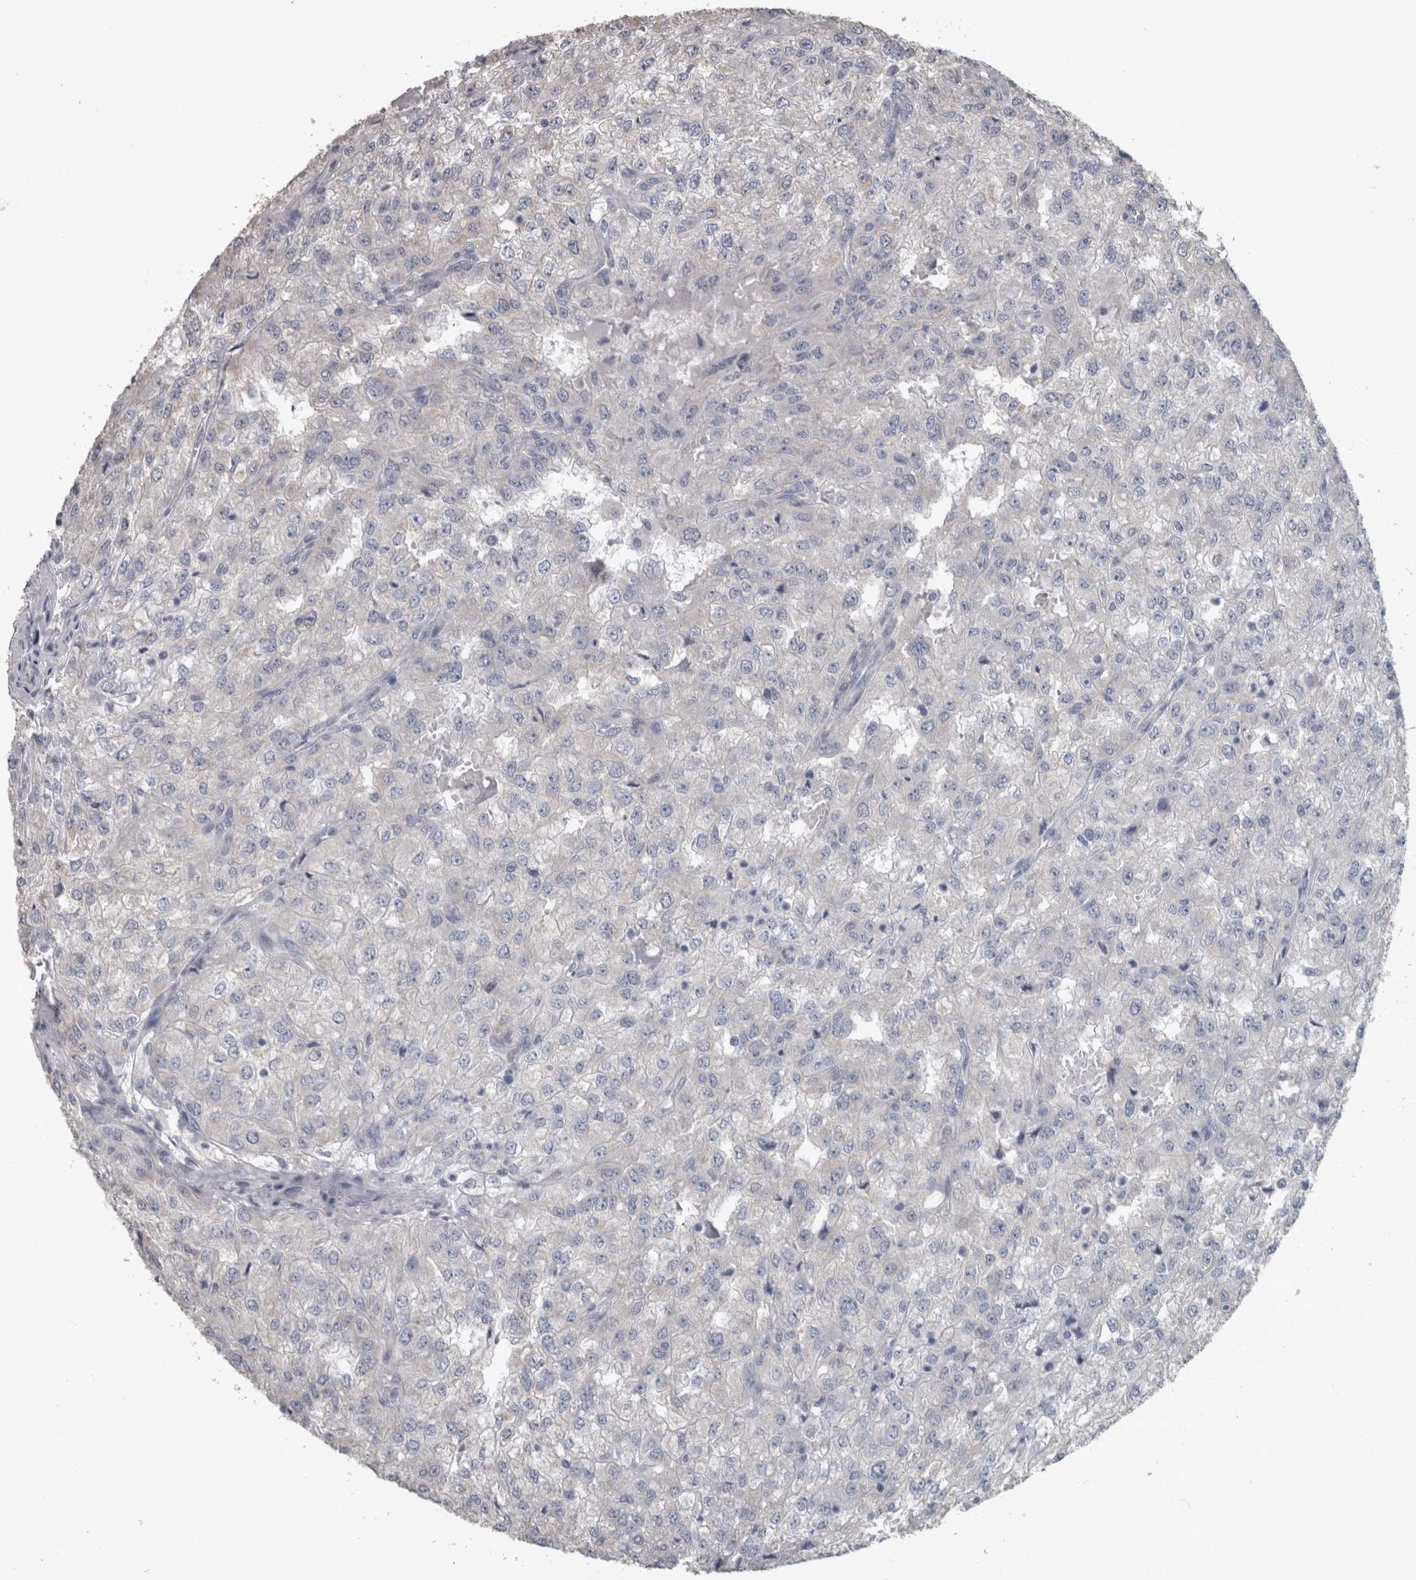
{"staining": {"intensity": "negative", "quantity": "none", "location": "none"}, "tissue": "renal cancer", "cell_type": "Tumor cells", "image_type": "cancer", "snomed": [{"axis": "morphology", "description": "Adenocarcinoma, NOS"}, {"axis": "topography", "description": "Kidney"}], "caption": "Renal adenocarcinoma was stained to show a protein in brown. There is no significant positivity in tumor cells.", "gene": "EFEMP2", "patient": {"sex": "female", "age": 54}}